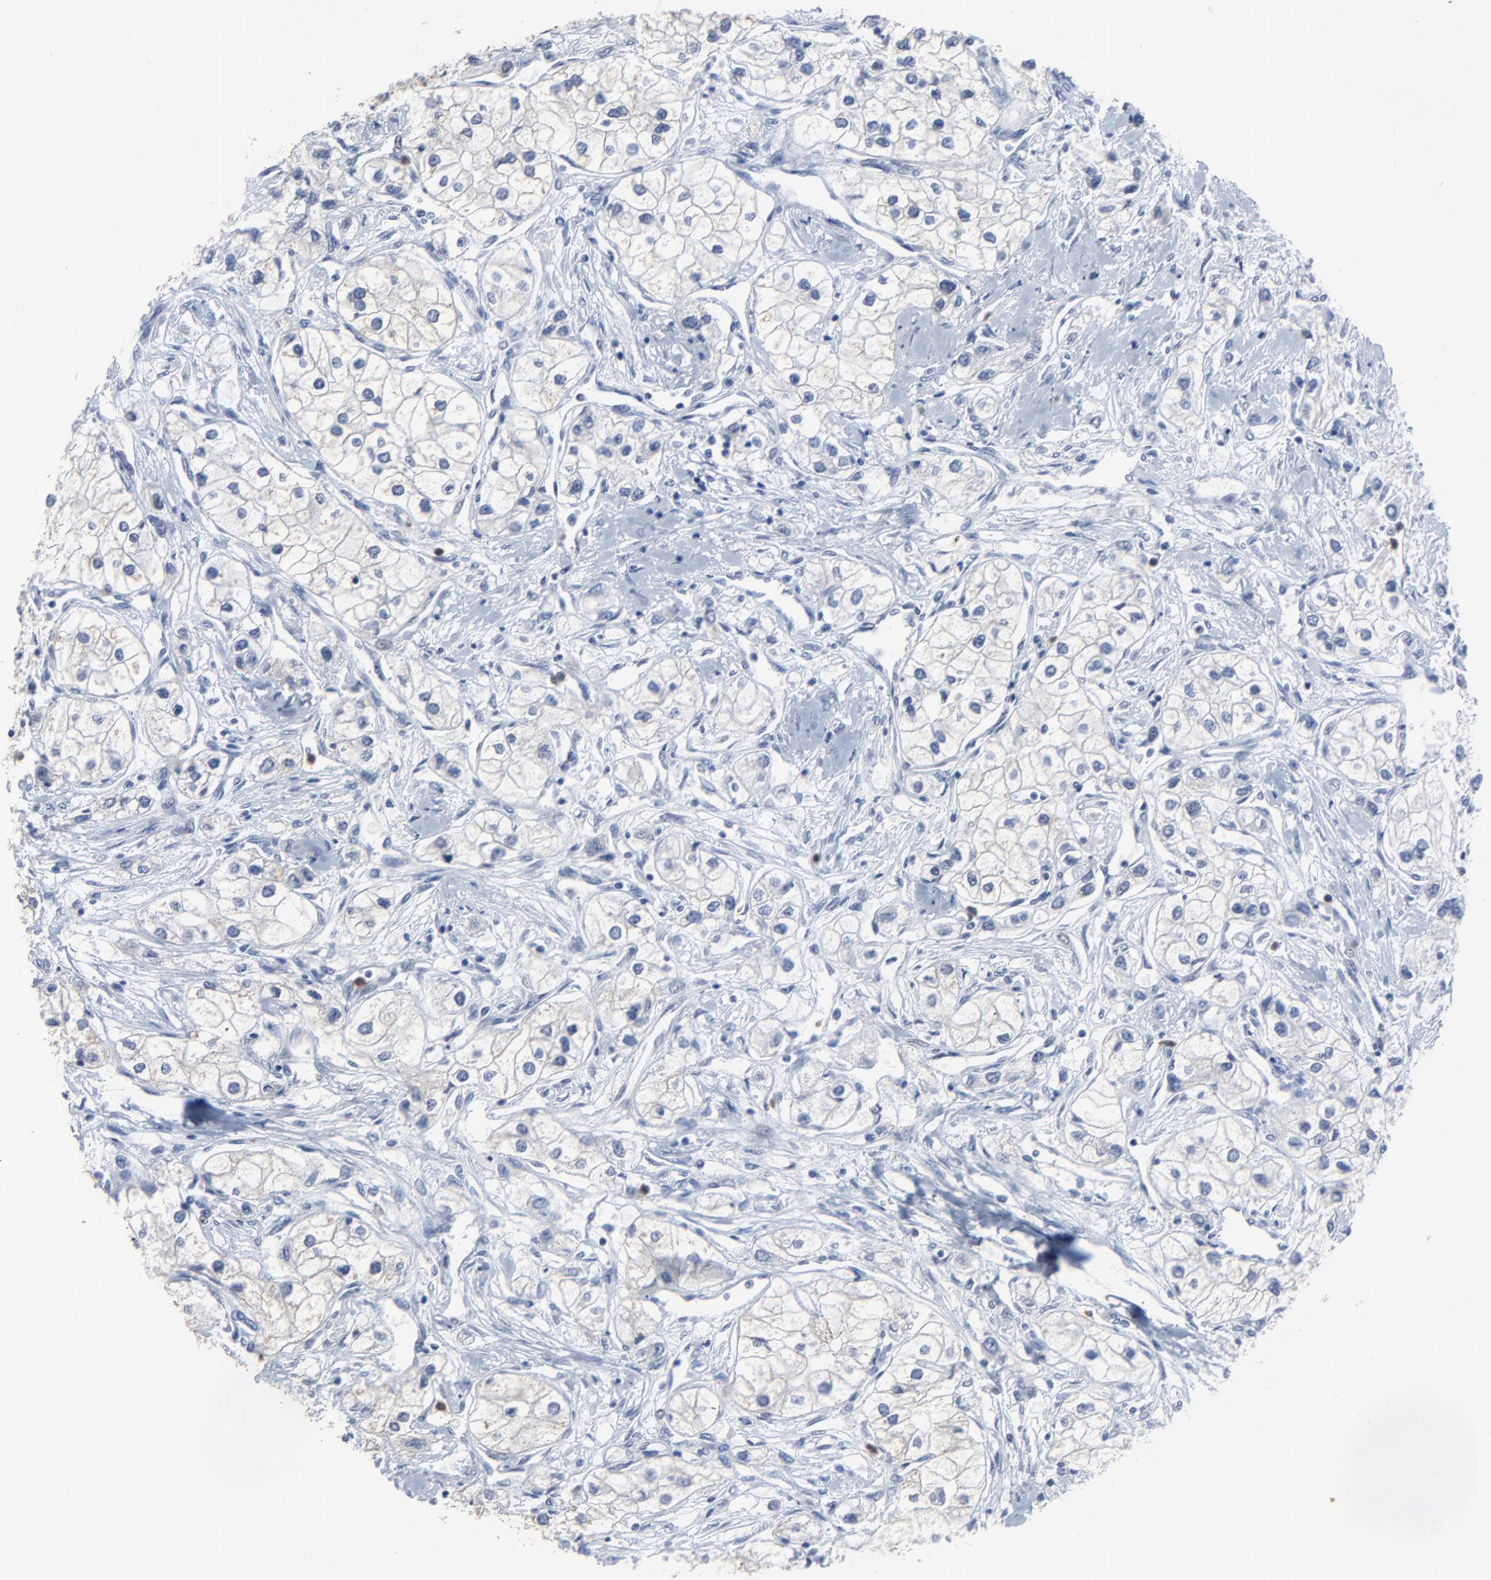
{"staining": {"intensity": "negative", "quantity": "none", "location": "none"}, "tissue": "renal cancer", "cell_type": "Tumor cells", "image_type": "cancer", "snomed": [{"axis": "morphology", "description": "Adenocarcinoma, NOS"}, {"axis": "topography", "description": "Kidney"}], "caption": "The histopathology image displays no staining of tumor cells in adenocarcinoma (renal).", "gene": "BIRC3", "patient": {"sex": "male", "age": 57}}